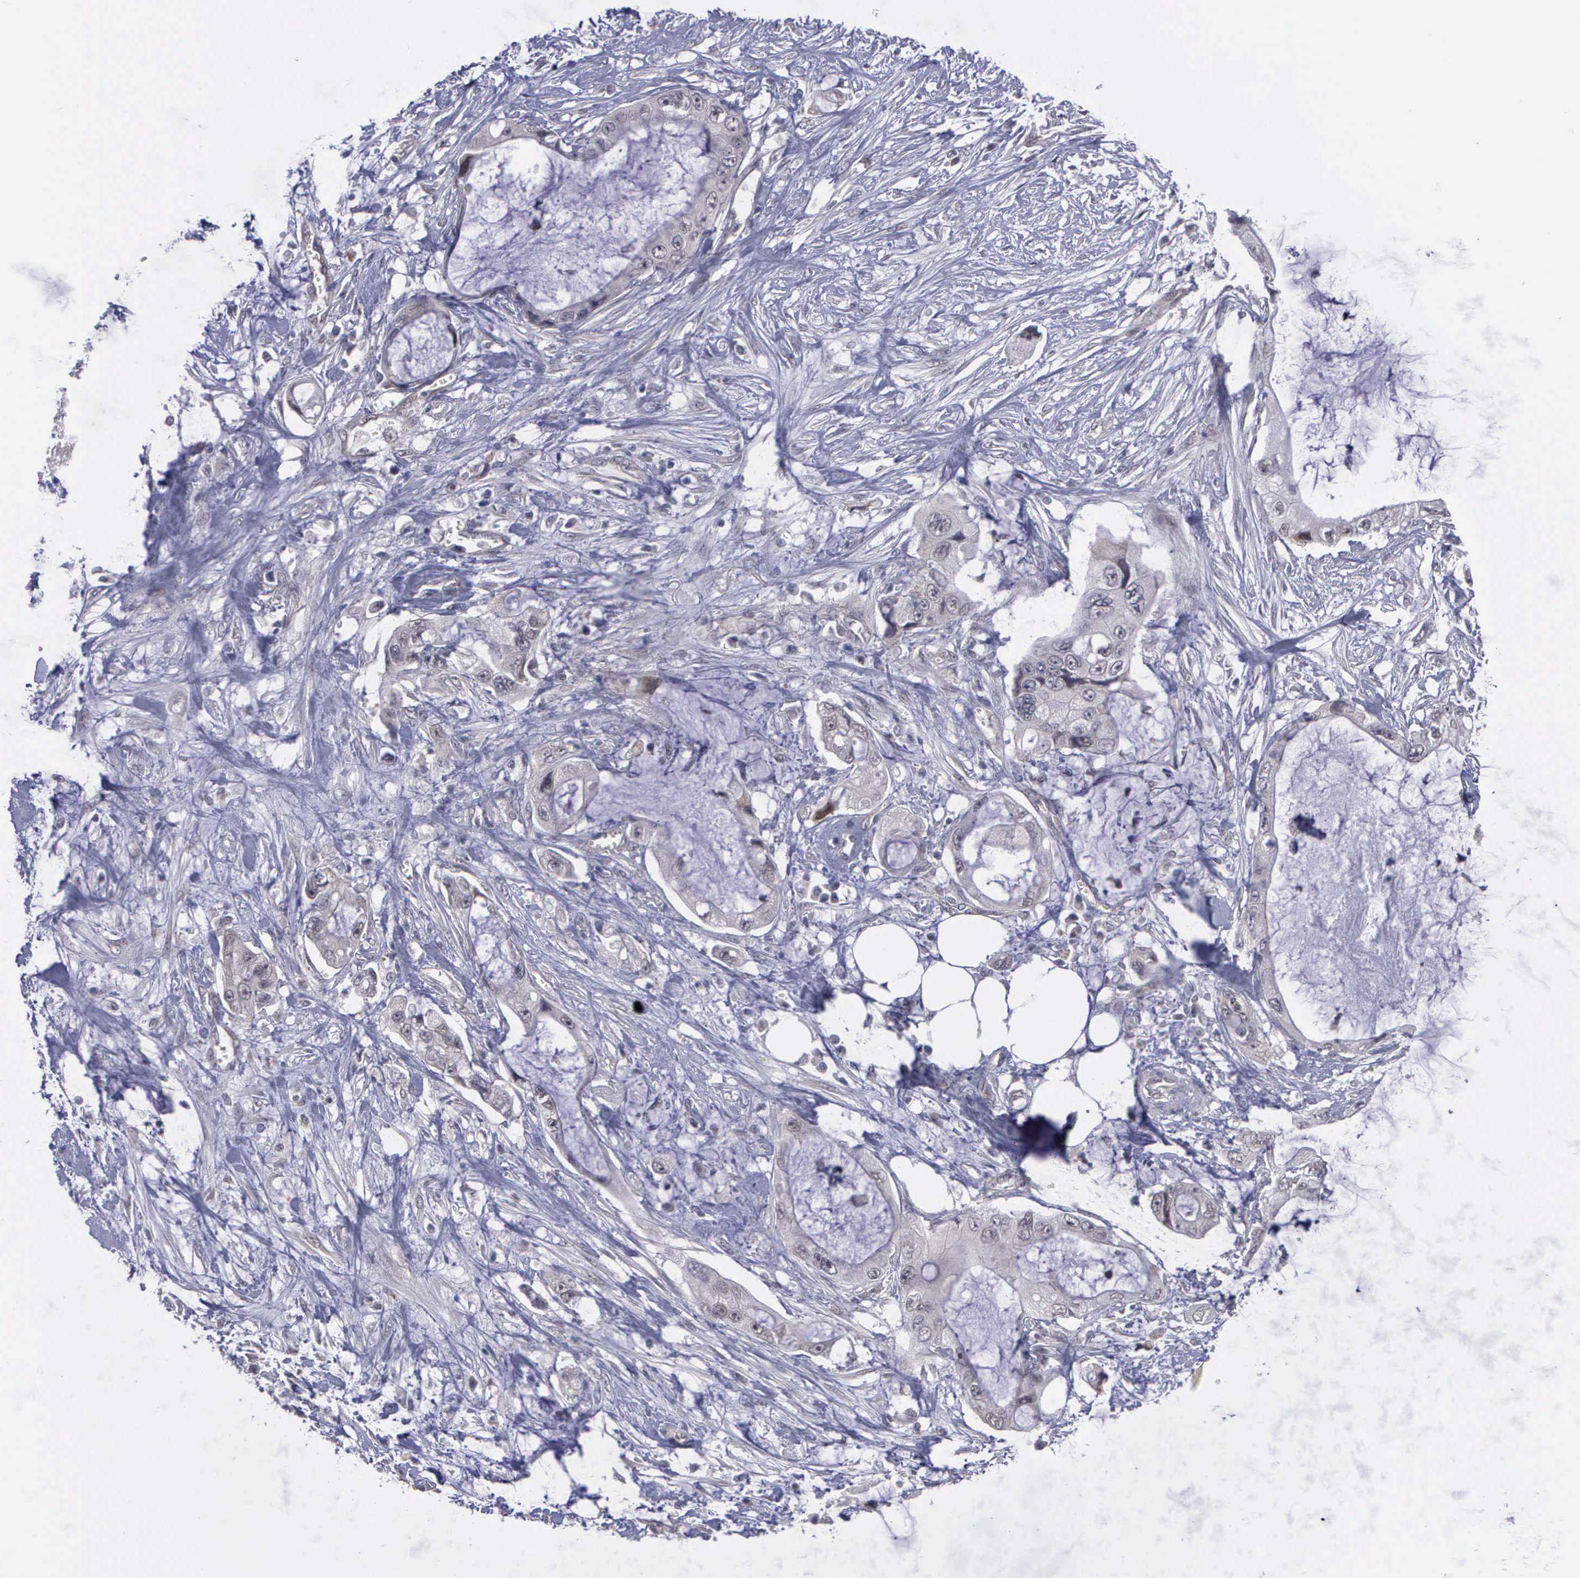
{"staining": {"intensity": "weak", "quantity": "<25%", "location": "cytoplasmic/membranous"}, "tissue": "pancreatic cancer", "cell_type": "Tumor cells", "image_type": "cancer", "snomed": [{"axis": "morphology", "description": "Adenocarcinoma, NOS"}, {"axis": "topography", "description": "Pancreas"}, {"axis": "topography", "description": "Stomach, upper"}], "caption": "Tumor cells show no significant positivity in adenocarcinoma (pancreatic).", "gene": "MAP3K9", "patient": {"sex": "male", "age": 77}}